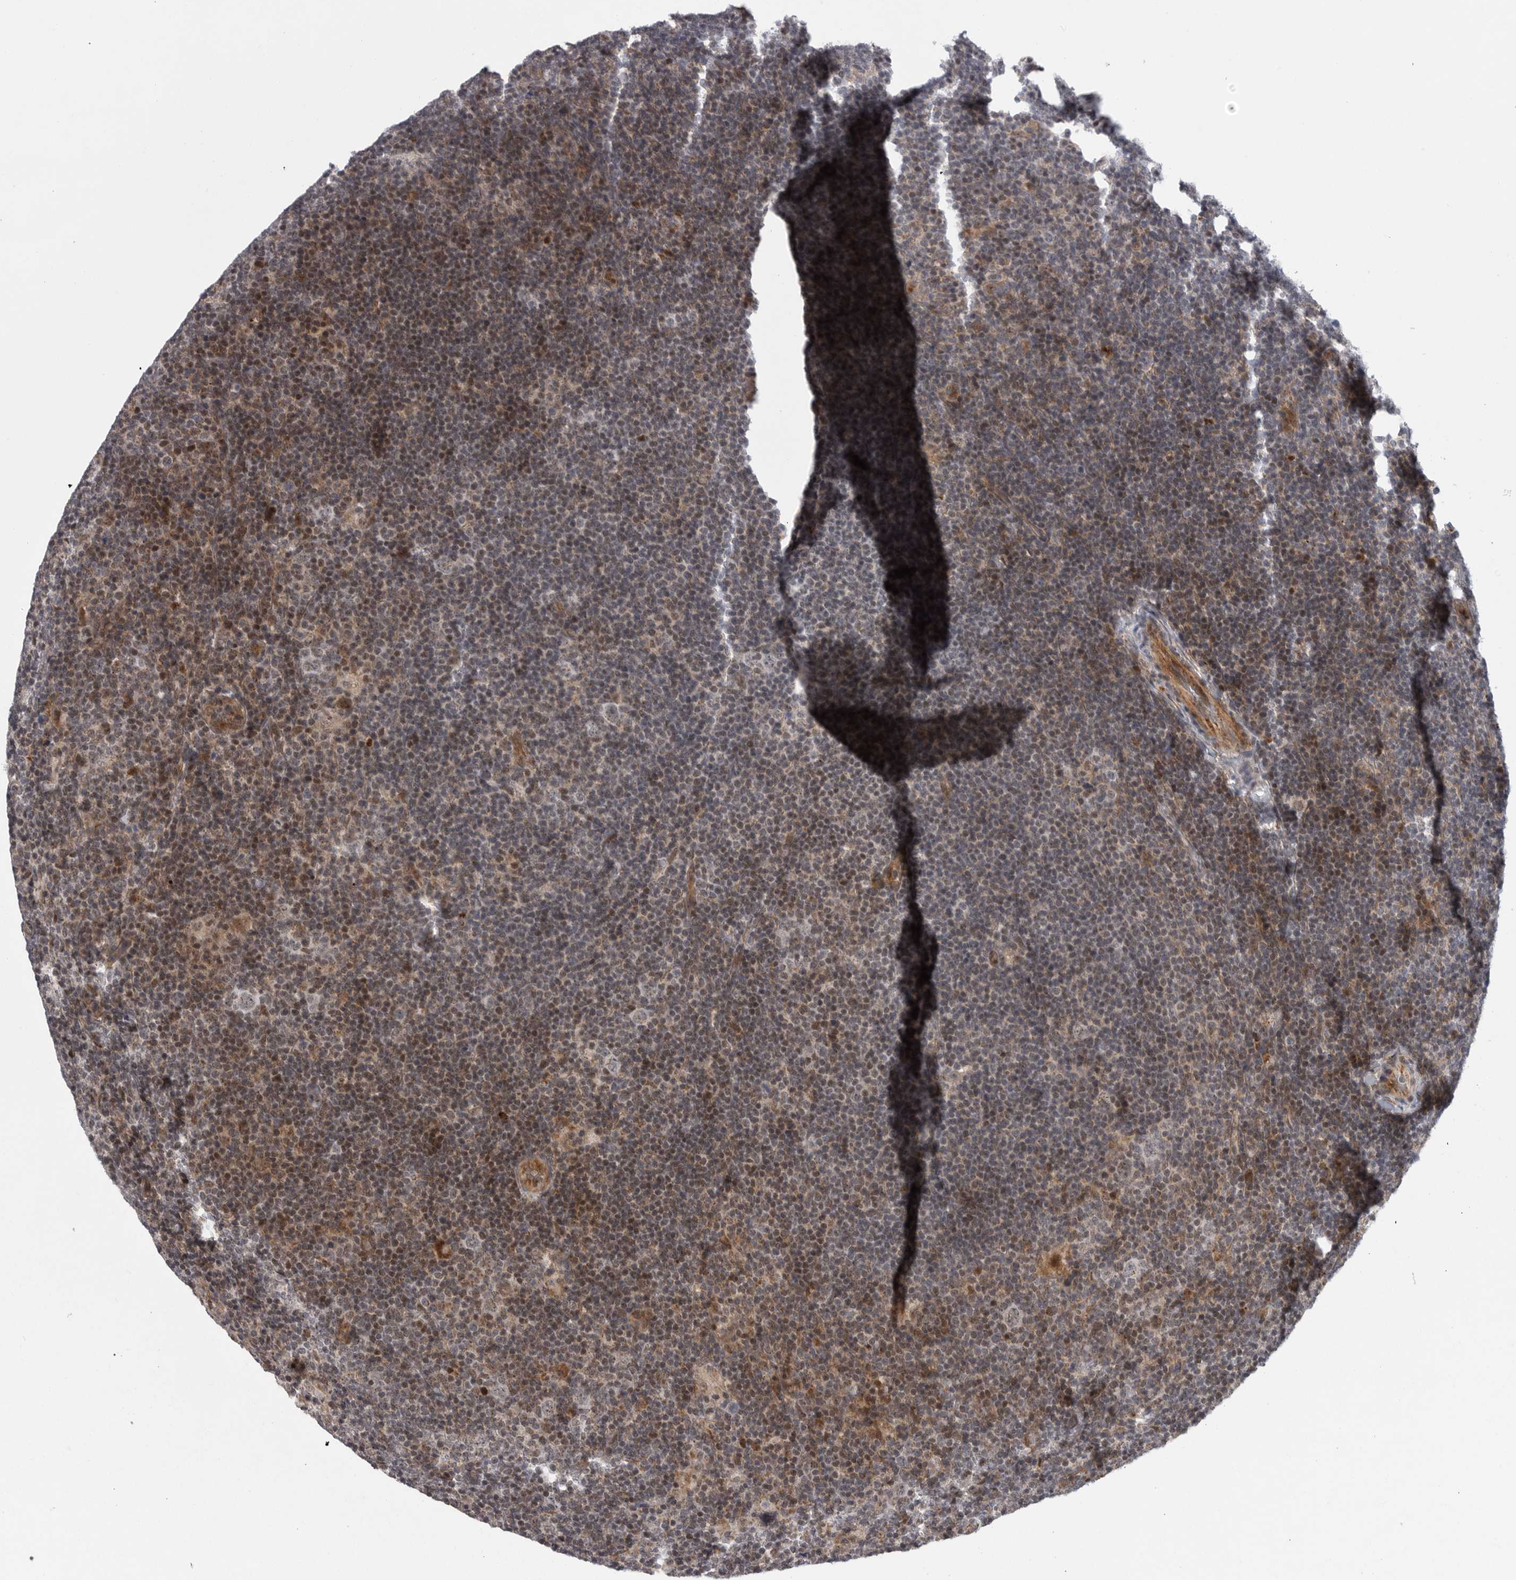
{"staining": {"intensity": "moderate", "quantity": "<25%", "location": "cytoplasmic/membranous,nuclear"}, "tissue": "lymphoma", "cell_type": "Tumor cells", "image_type": "cancer", "snomed": [{"axis": "morphology", "description": "Hodgkin's disease, NOS"}, {"axis": "topography", "description": "Lymph node"}], "caption": "A brown stain labels moderate cytoplasmic/membranous and nuclear positivity of a protein in lymphoma tumor cells.", "gene": "TMPRSS11F", "patient": {"sex": "female", "age": 57}}